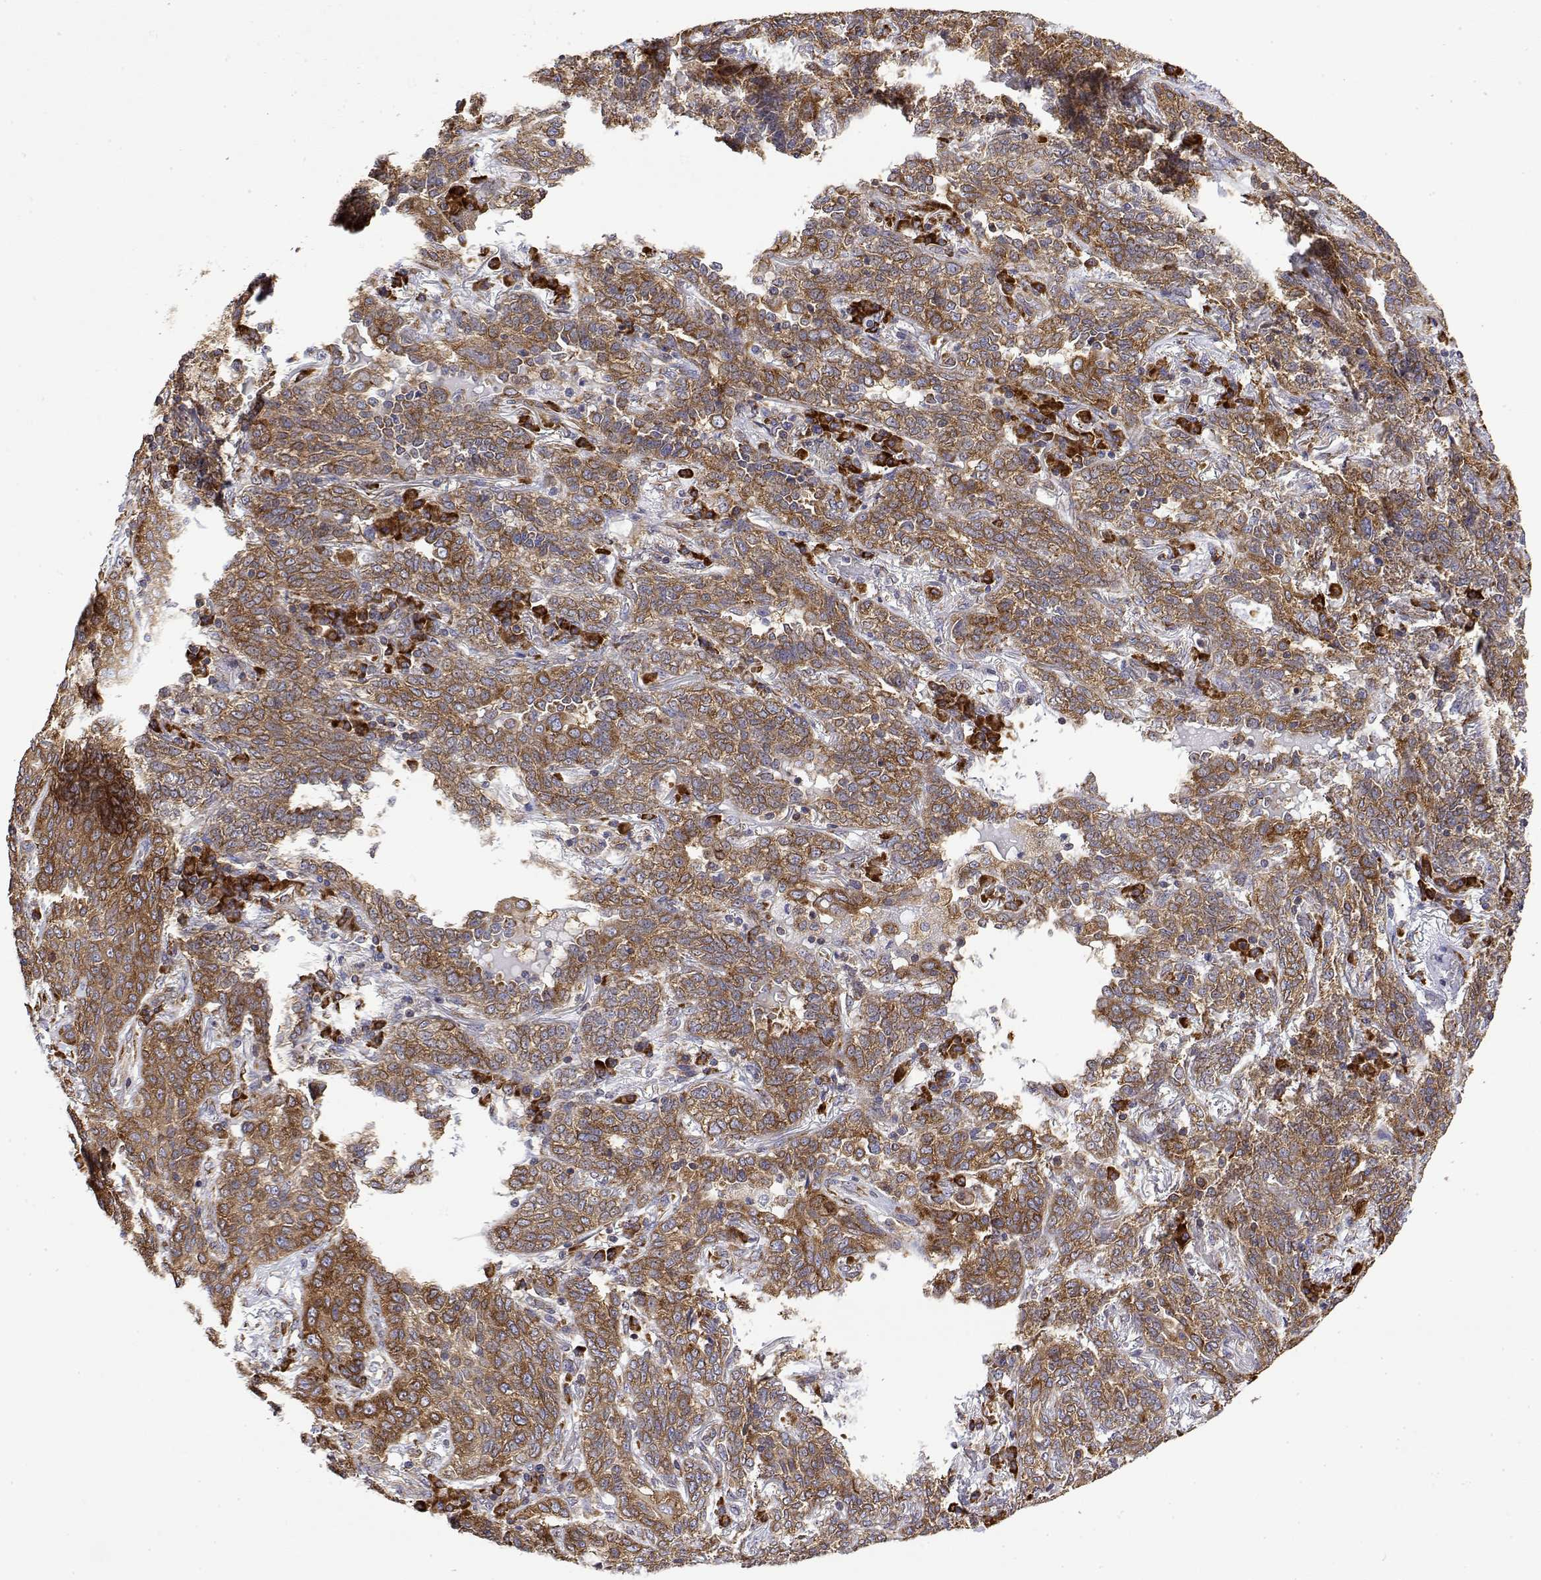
{"staining": {"intensity": "moderate", "quantity": ">75%", "location": "cytoplasmic/membranous"}, "tissue": "lung cancer", "cell_type": "Tumor cells", "image_type": "cancer", "snomed": [{"axis": "morphology", "description": "Squamous cell carcinoma, NOS"}, {"axis": "topography", "description": "Lung"}], "caption": "The immunohistochemical stain labels moderate cytoplasmic/membranous positivity in tumor cells of lung squamous cell carcinoma tissue.", "gene": "EEF1G", "patient": {"sex": "female", "age": 70}}